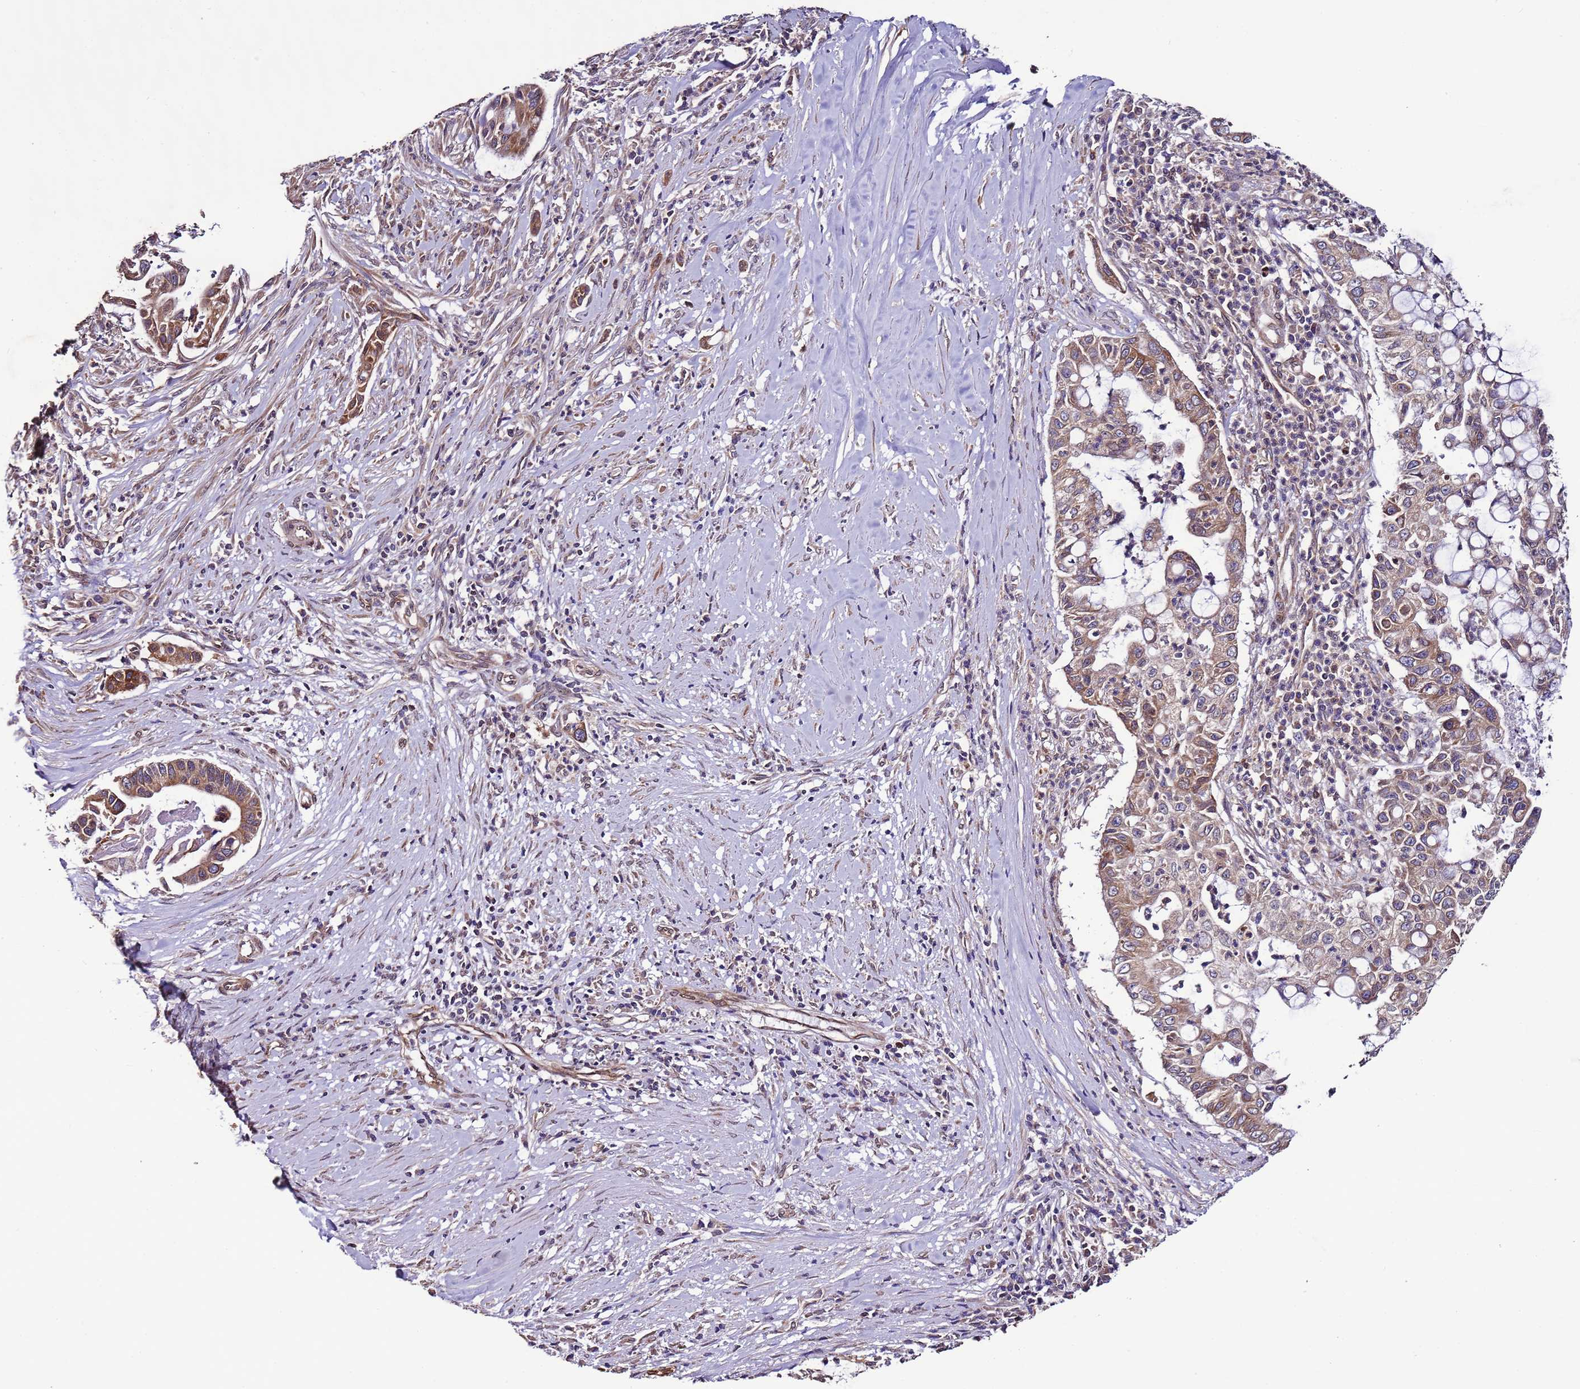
{"staining": {"intensity": "moderate", "quantity": ">75%", "location": "cytoplasmic/membranous"}, "tissue": "pancreatic cancer", "cell_type": "Tumor cells", "image_type": "cancer", "snomed": [{"axis": "morphology", "description": "Adenocarcinoma, NOS"}, {"axis": "topography", "description": "Pancreas"}], "caption": "Pancreatic adenocarcinoma stained with immunohistochemistry shows moderate cytoplasmic/membranous staining in approximately >75% of tumor cells.", "gene": "SLC41A3", "patient": {"sex": "male", "age": 73}}